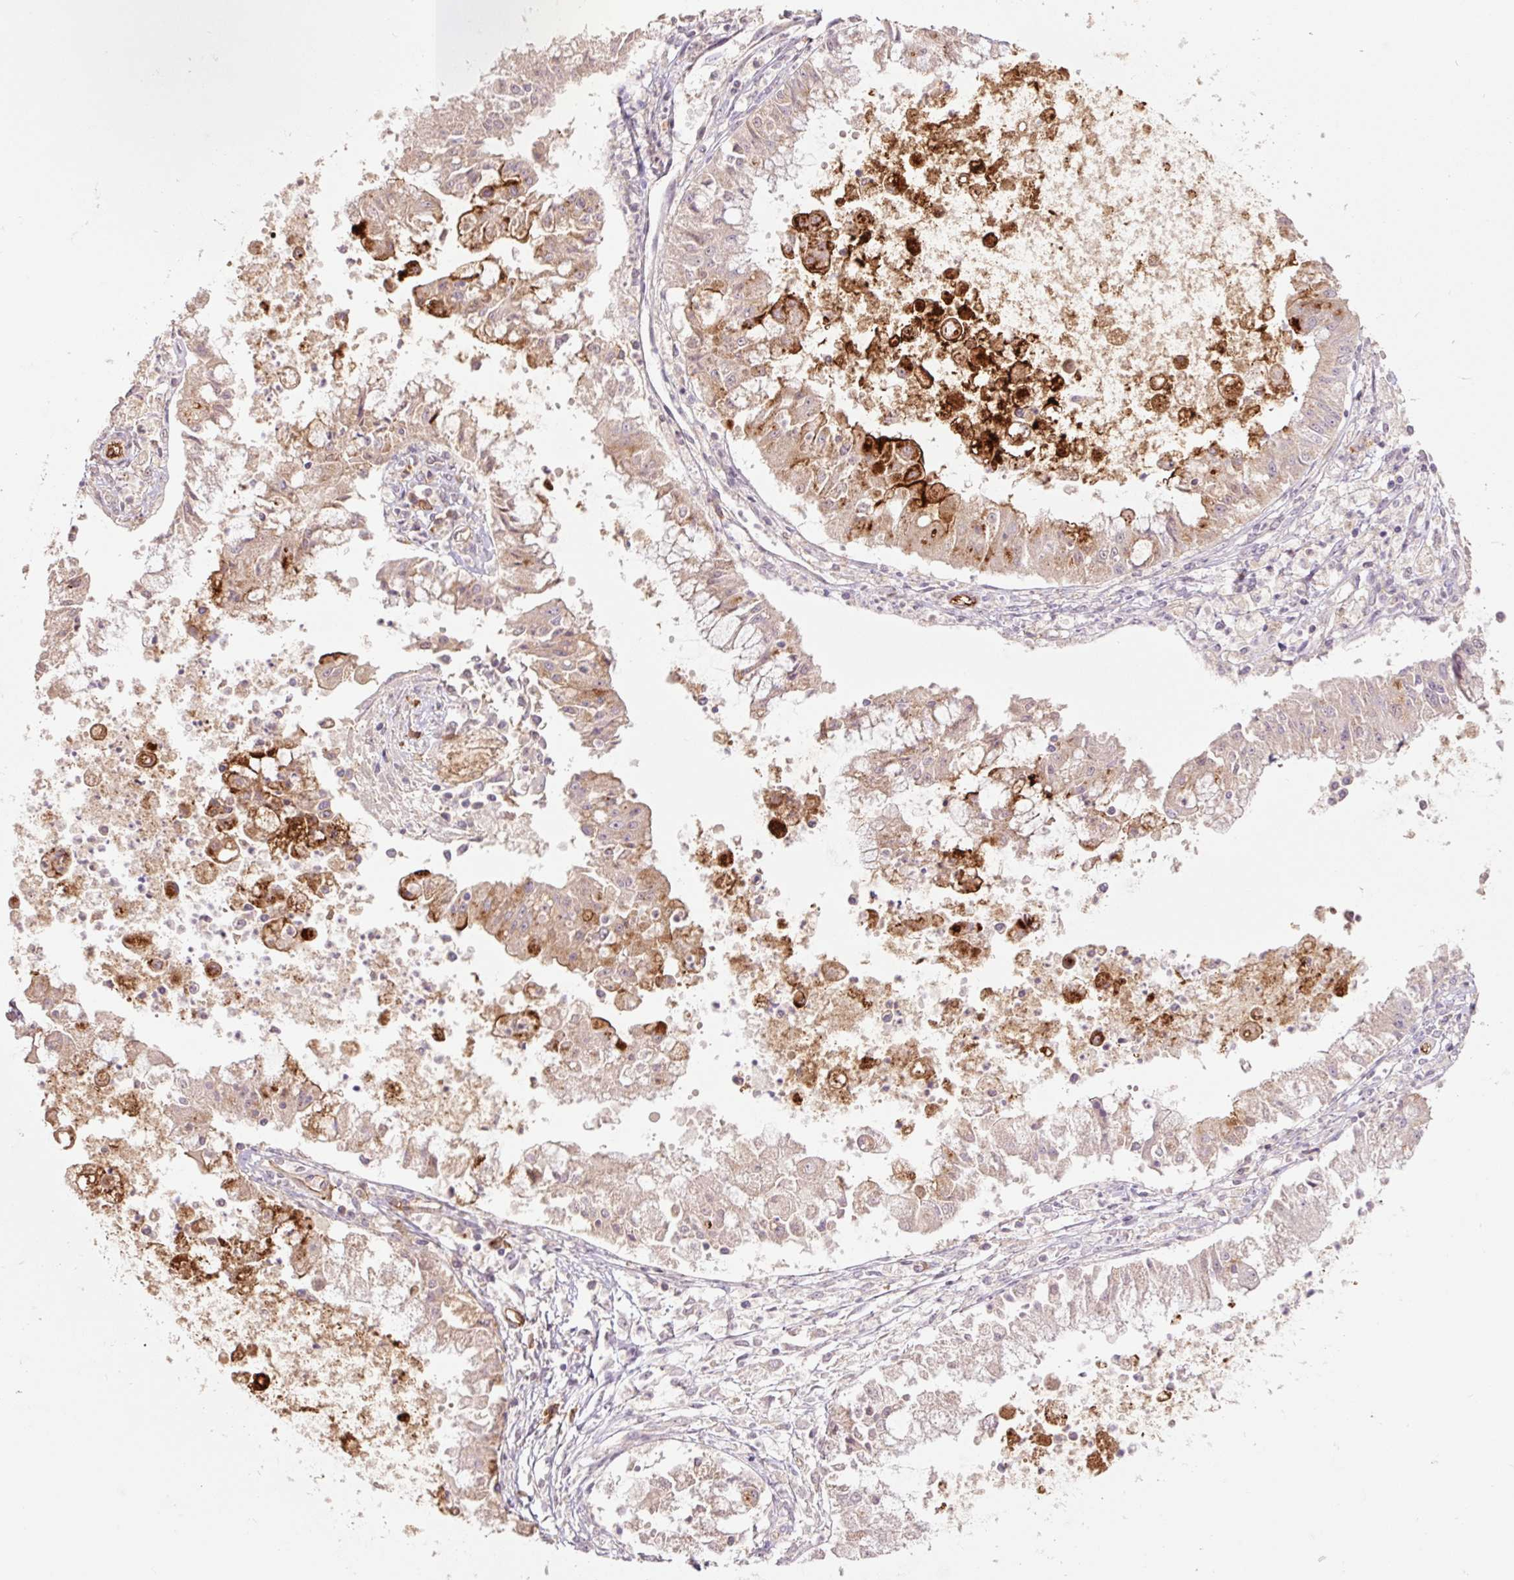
{"staining": {"intensity": "strong", "quantity": "<25%", "location": "cytoplasmic/membranous"}, "tissue": "ovarian cancer", "cell_type": "Tumor cells", "image_type": "cancer", "snomed": [{"axis": "morphology", "description": "Cystadenocarcinoma, mucinous, NOS"}, {"axis": "topography", "description": "Ovary"}], "caption": "Immunohistochemistry of mucinous cystadenocarcinoma (ovarian) demonstrates medium levels of strong cytoplasmic/membranous expression in about <25% of tumor cells. (DAB (3,3'-diaminobenzidine) = brown stain, brightfield microscopy at high magnification).", "gene": "SLC1A4", "patient": {"sex": "female", "age": 70}}